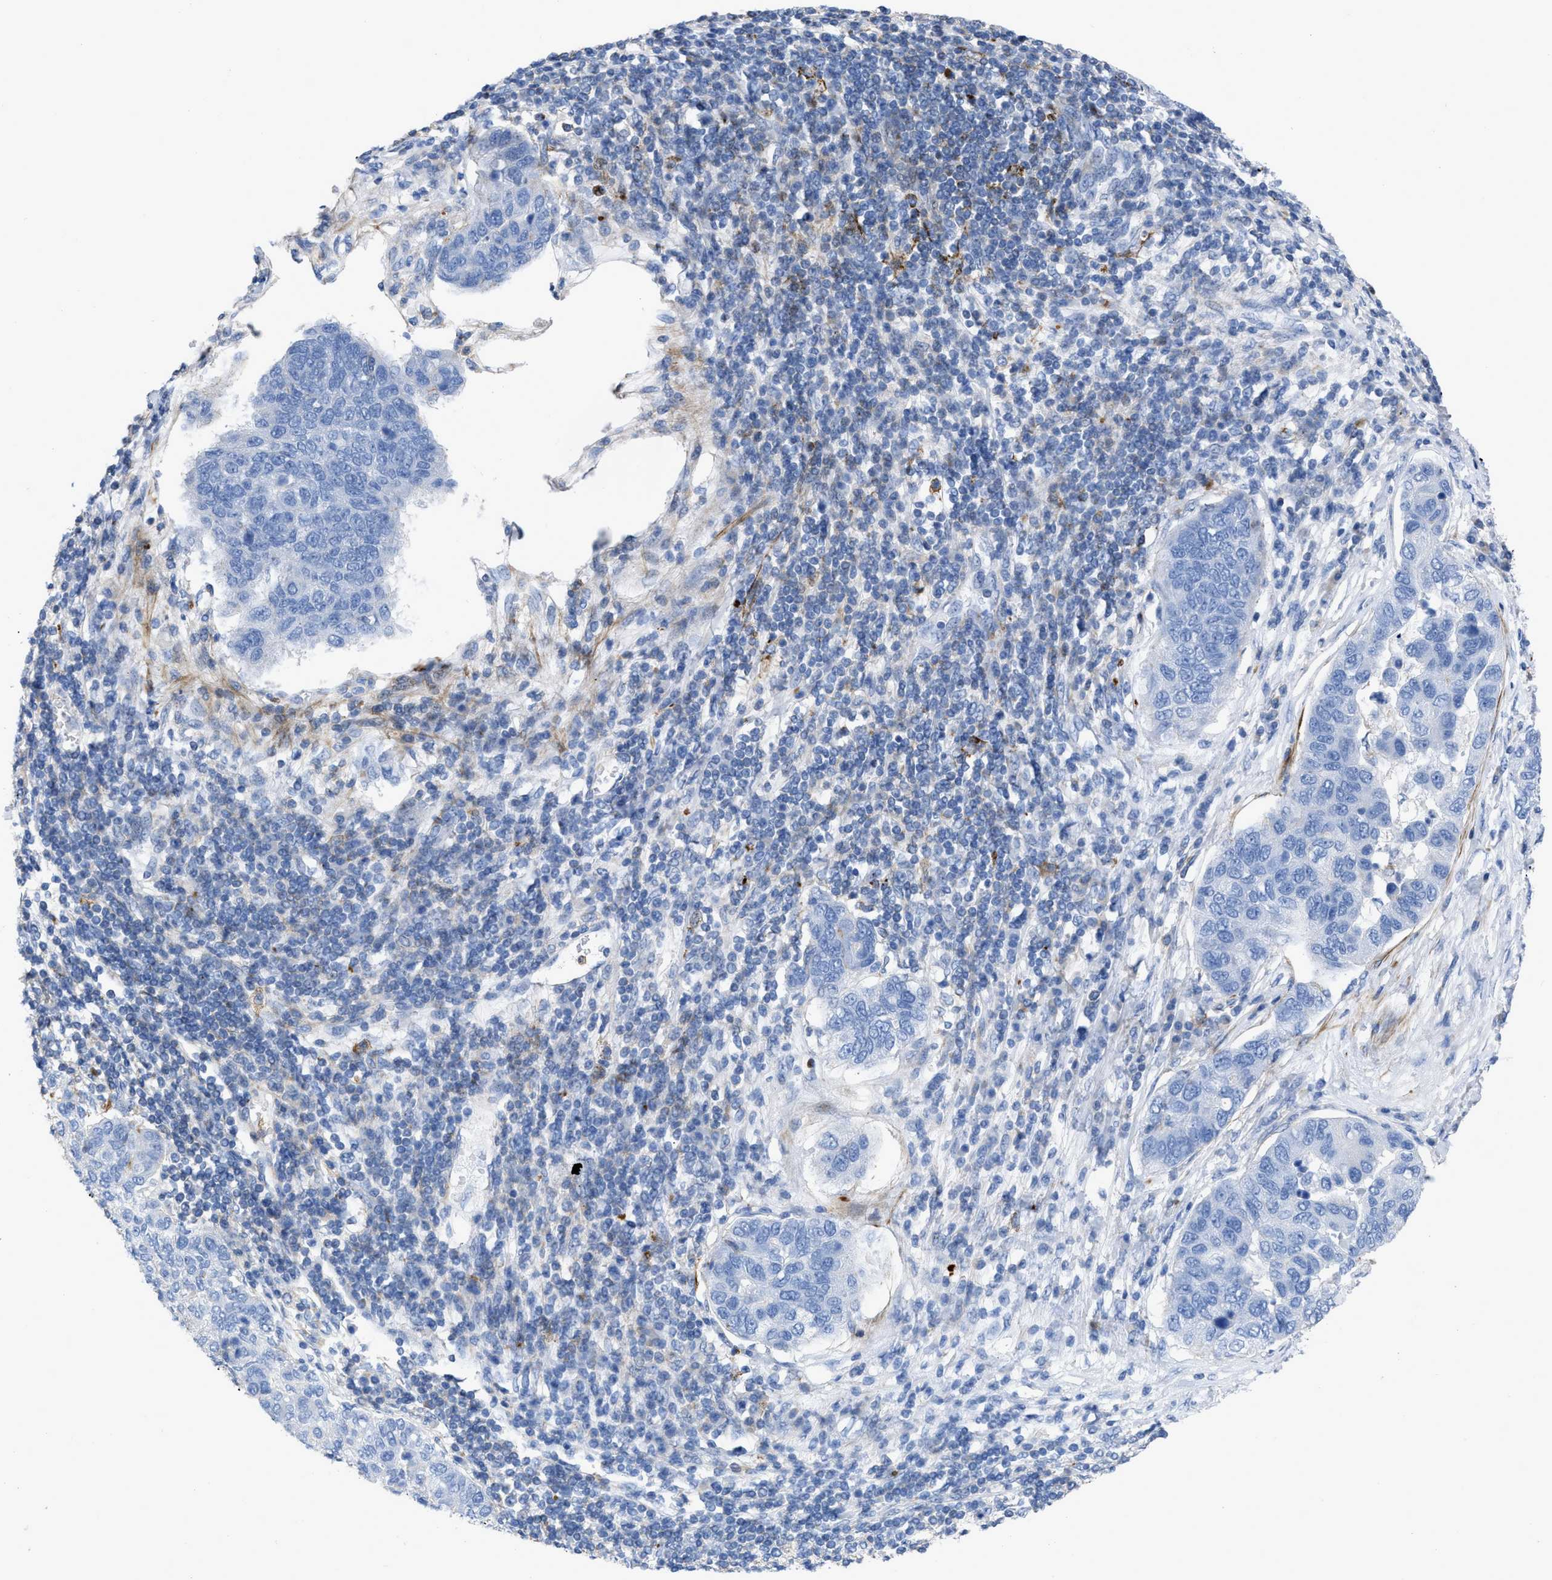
{"staining": {"intensity": "negative", "quantity": "none", "location": "none"}, "tissue": "pancreatic cancer", "cell_type": "Tumor cells", "image_type": "cancer", "snomed": [{"axis": "morphology", "description": "Adenocarcinoma, NOS"}, {"axis": "topography", "description": "Pancreas"}], "caption": "DAB (3,3'-diaminobenzidine) immunohistochemical staining of human pancreatic cancer demonstrates no significant positivity in tumor cells. (Brightfield microscopy of DAB immunohistochemistry (IHC) at high magnification).", "gene": "PRMT2", "patient": {"sex": "female", "age": 61}}